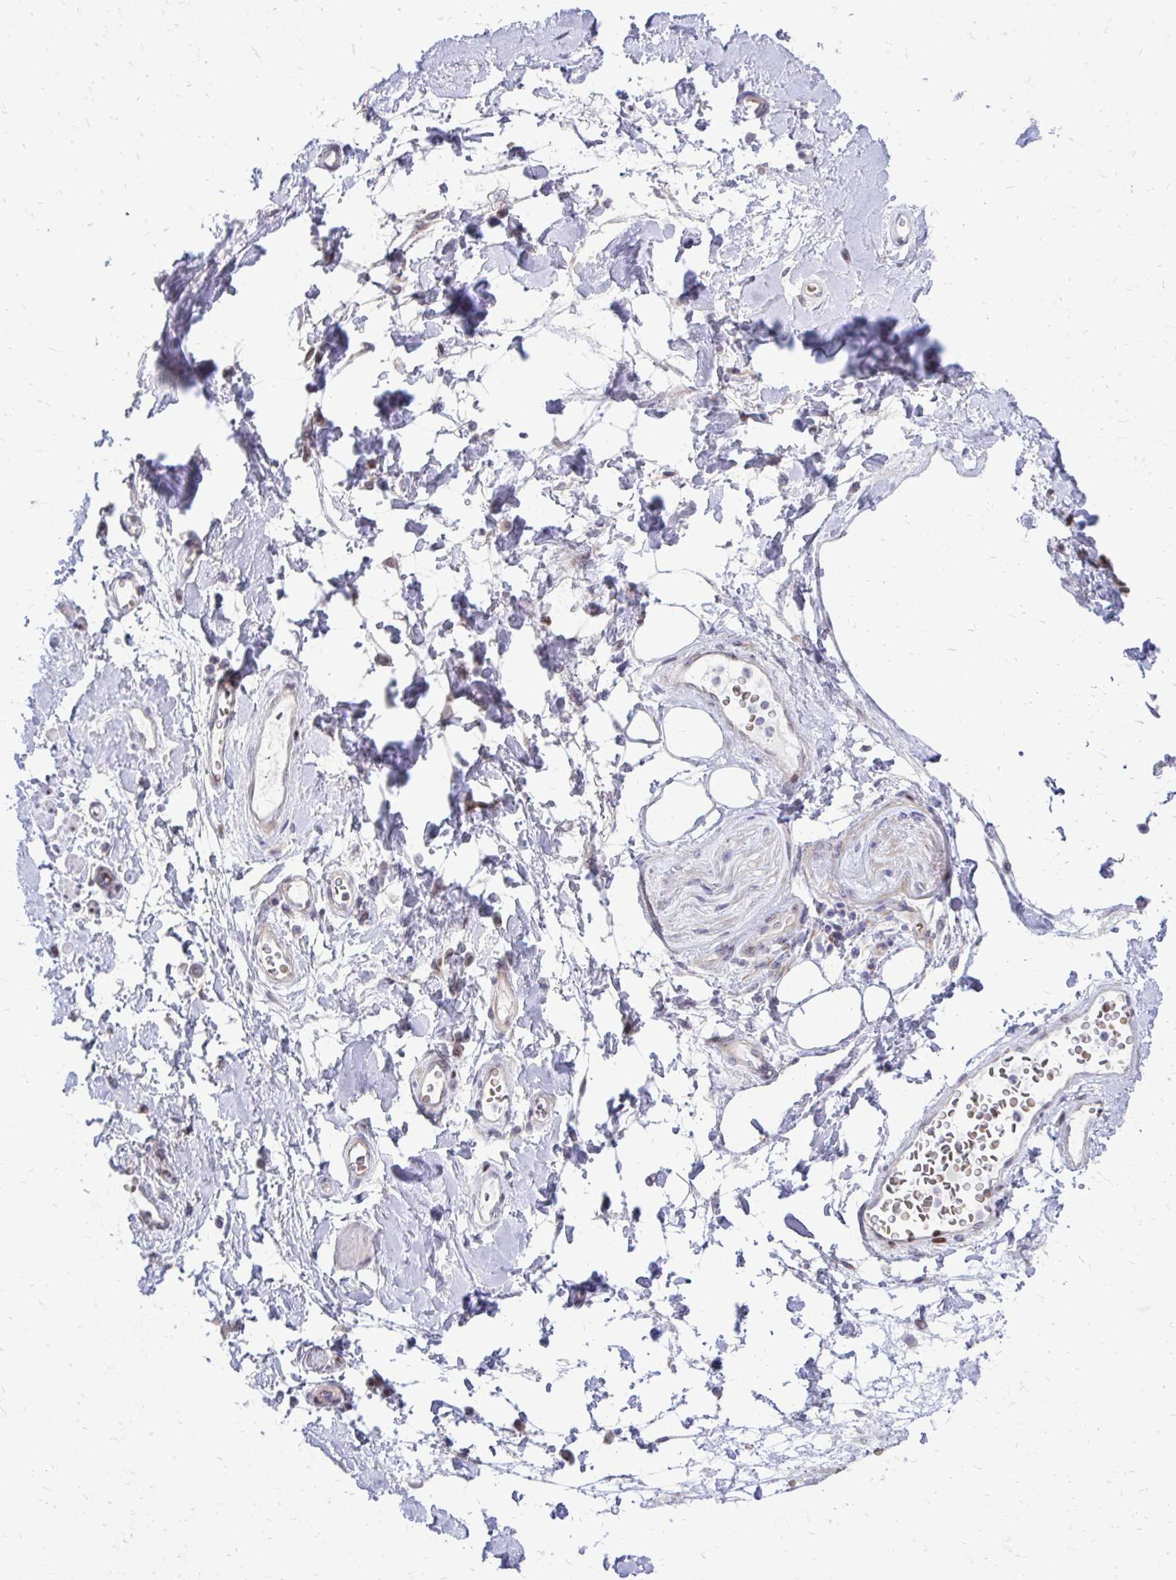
{"staining": {"intensity": "negative", "quantity": "none", "location": "none"}, "tissue": "adipose tissue", "cell_type": "Adipocytes", "image_type": "normal", "snomed": [{"axis": "morphology", "description": "Normal tissue, NOS"}, {"axis": "topography", "description": "Urinary bladder"}, {"axis": "topography", "description": "Peripheral nerve tissue"}], "caption": "Image shows no significant protein staining in adipocytes of normal adipose tissue. (DAB immunohistochemistry visualized using brightfield microscopy, high magnification).", "gene": "PPDPFL", "patient": {"sex": "female", "age": 60}}